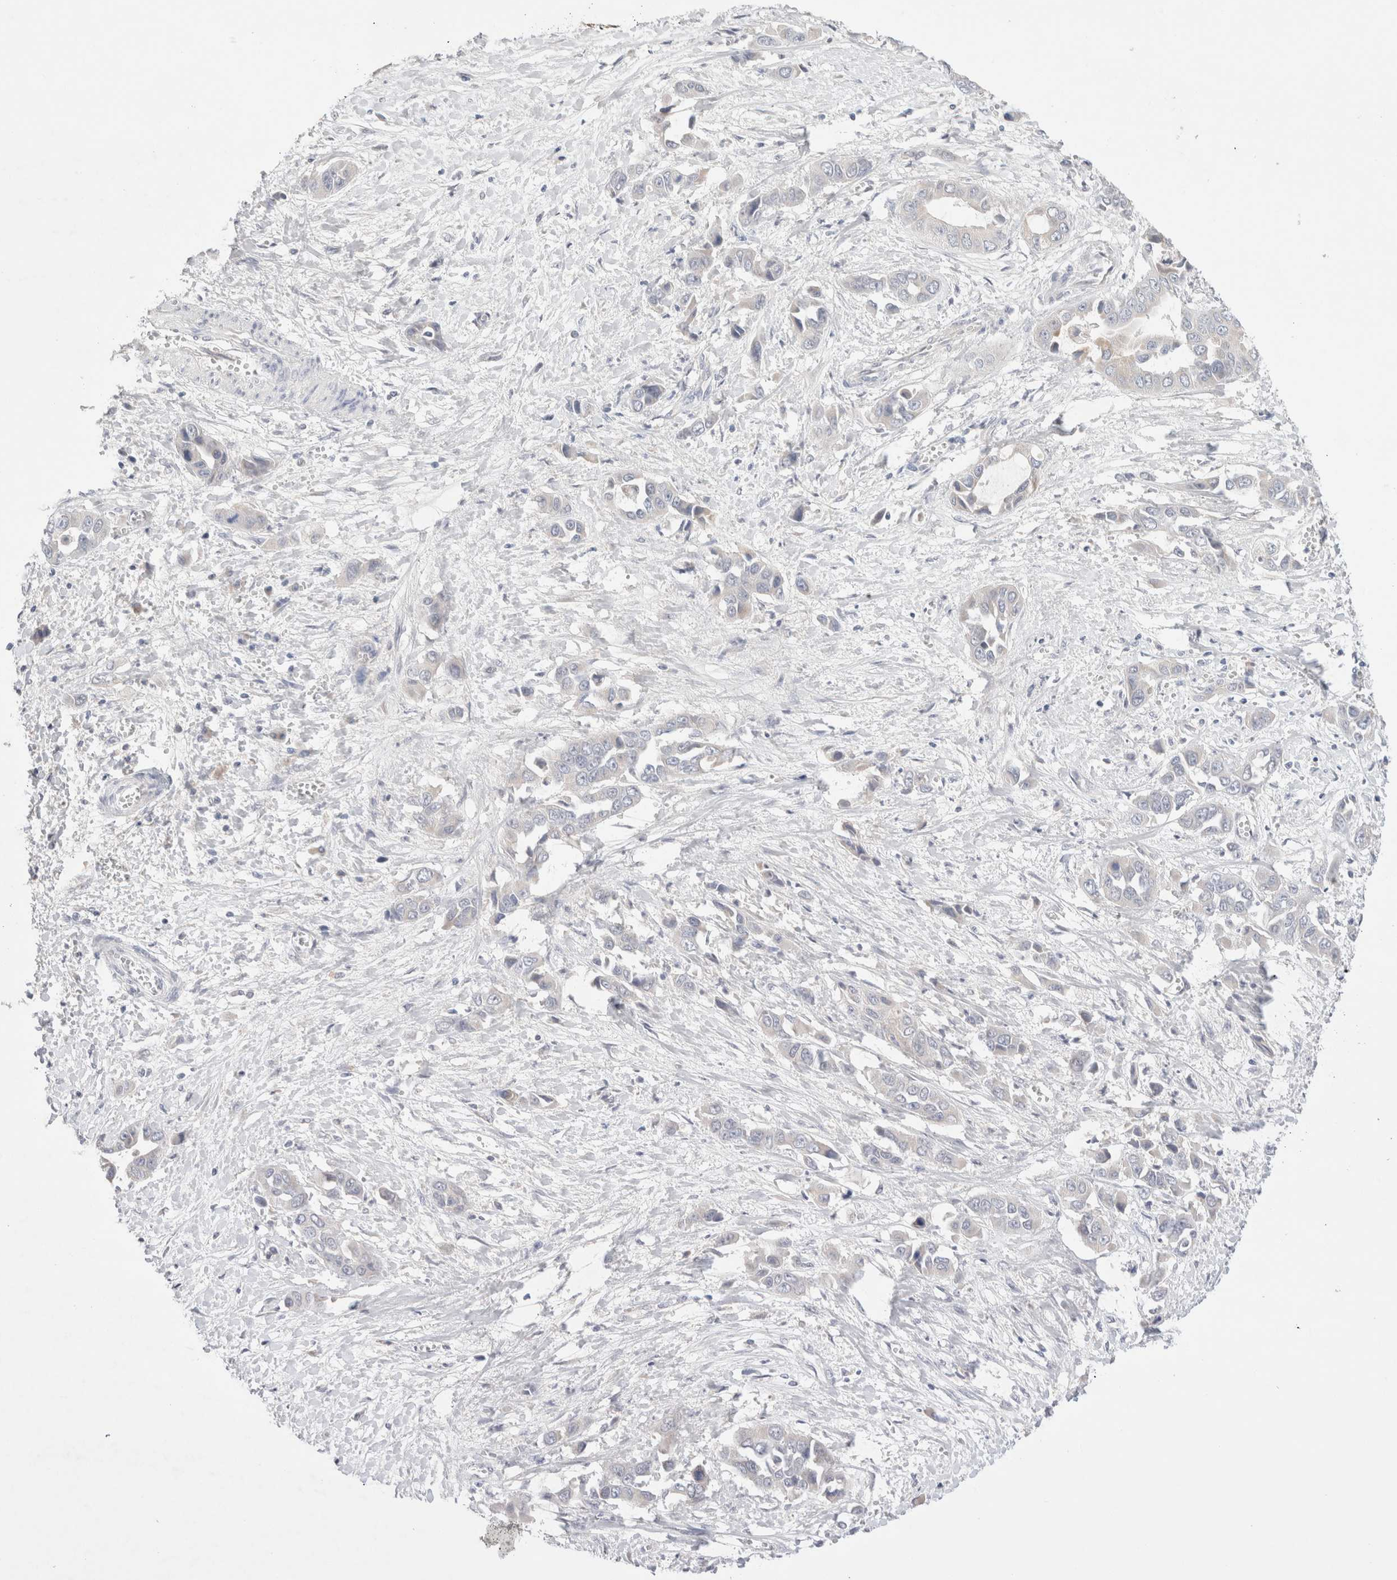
{"staining": {"intensity": "negative", "quantity": "none", "location": "none"}, "tissue": "liver cancer", "cell_type": "Tumor cells", "image_type": "cancer", "snomed": [{"axis": "morphology", "description": "Cholangiocarcinoma"}, {"axis": "topography", "description": "Liver"}], "caption": "An image of human liver cancer is negative for staining in tumor cells.", "gene": "SPATA20", "patient": {"sex": "female", "age": 52}}